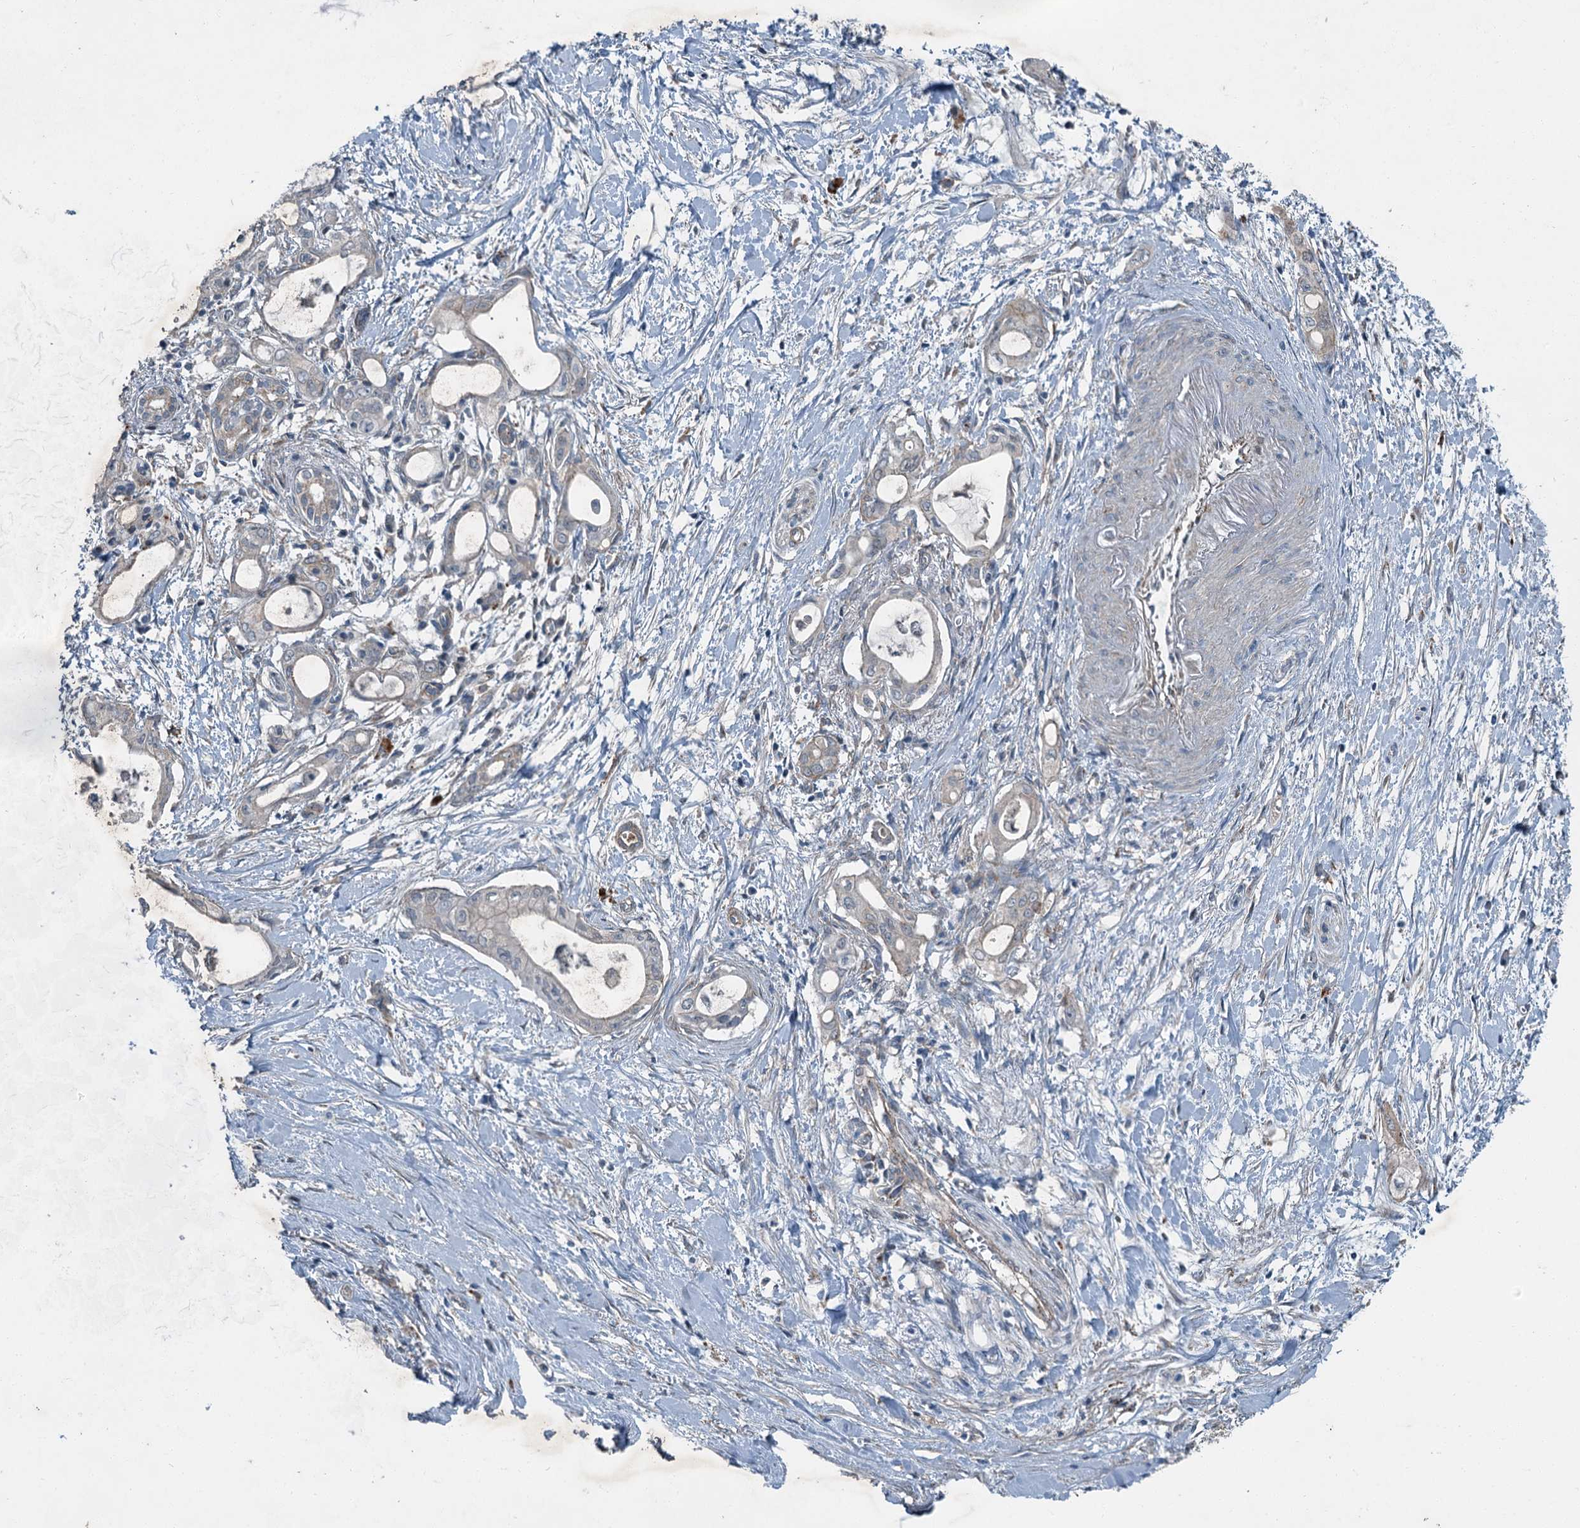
{"staining": {"intensity": "weak", "quantity": "<25%", "location": "cytoplasmic/membranous"}, "tissue": "pancreatic cancer", "cell_type": "Tumor cells", "image_type": "cancer", "snomed": [{"axis": "morphology", "description": "Adenocarcinoma, NOS"}, {"axis": "topography", "description": "Pancreas"}], "caption": "High power microscopy histopathology image of an immunohistochemistry micrograph of adenocarcinoma (pancreatic), revealing no significant expression in tumor cells.", "gene": "AXL", "patient": {"sex": "male", "age": 72}}